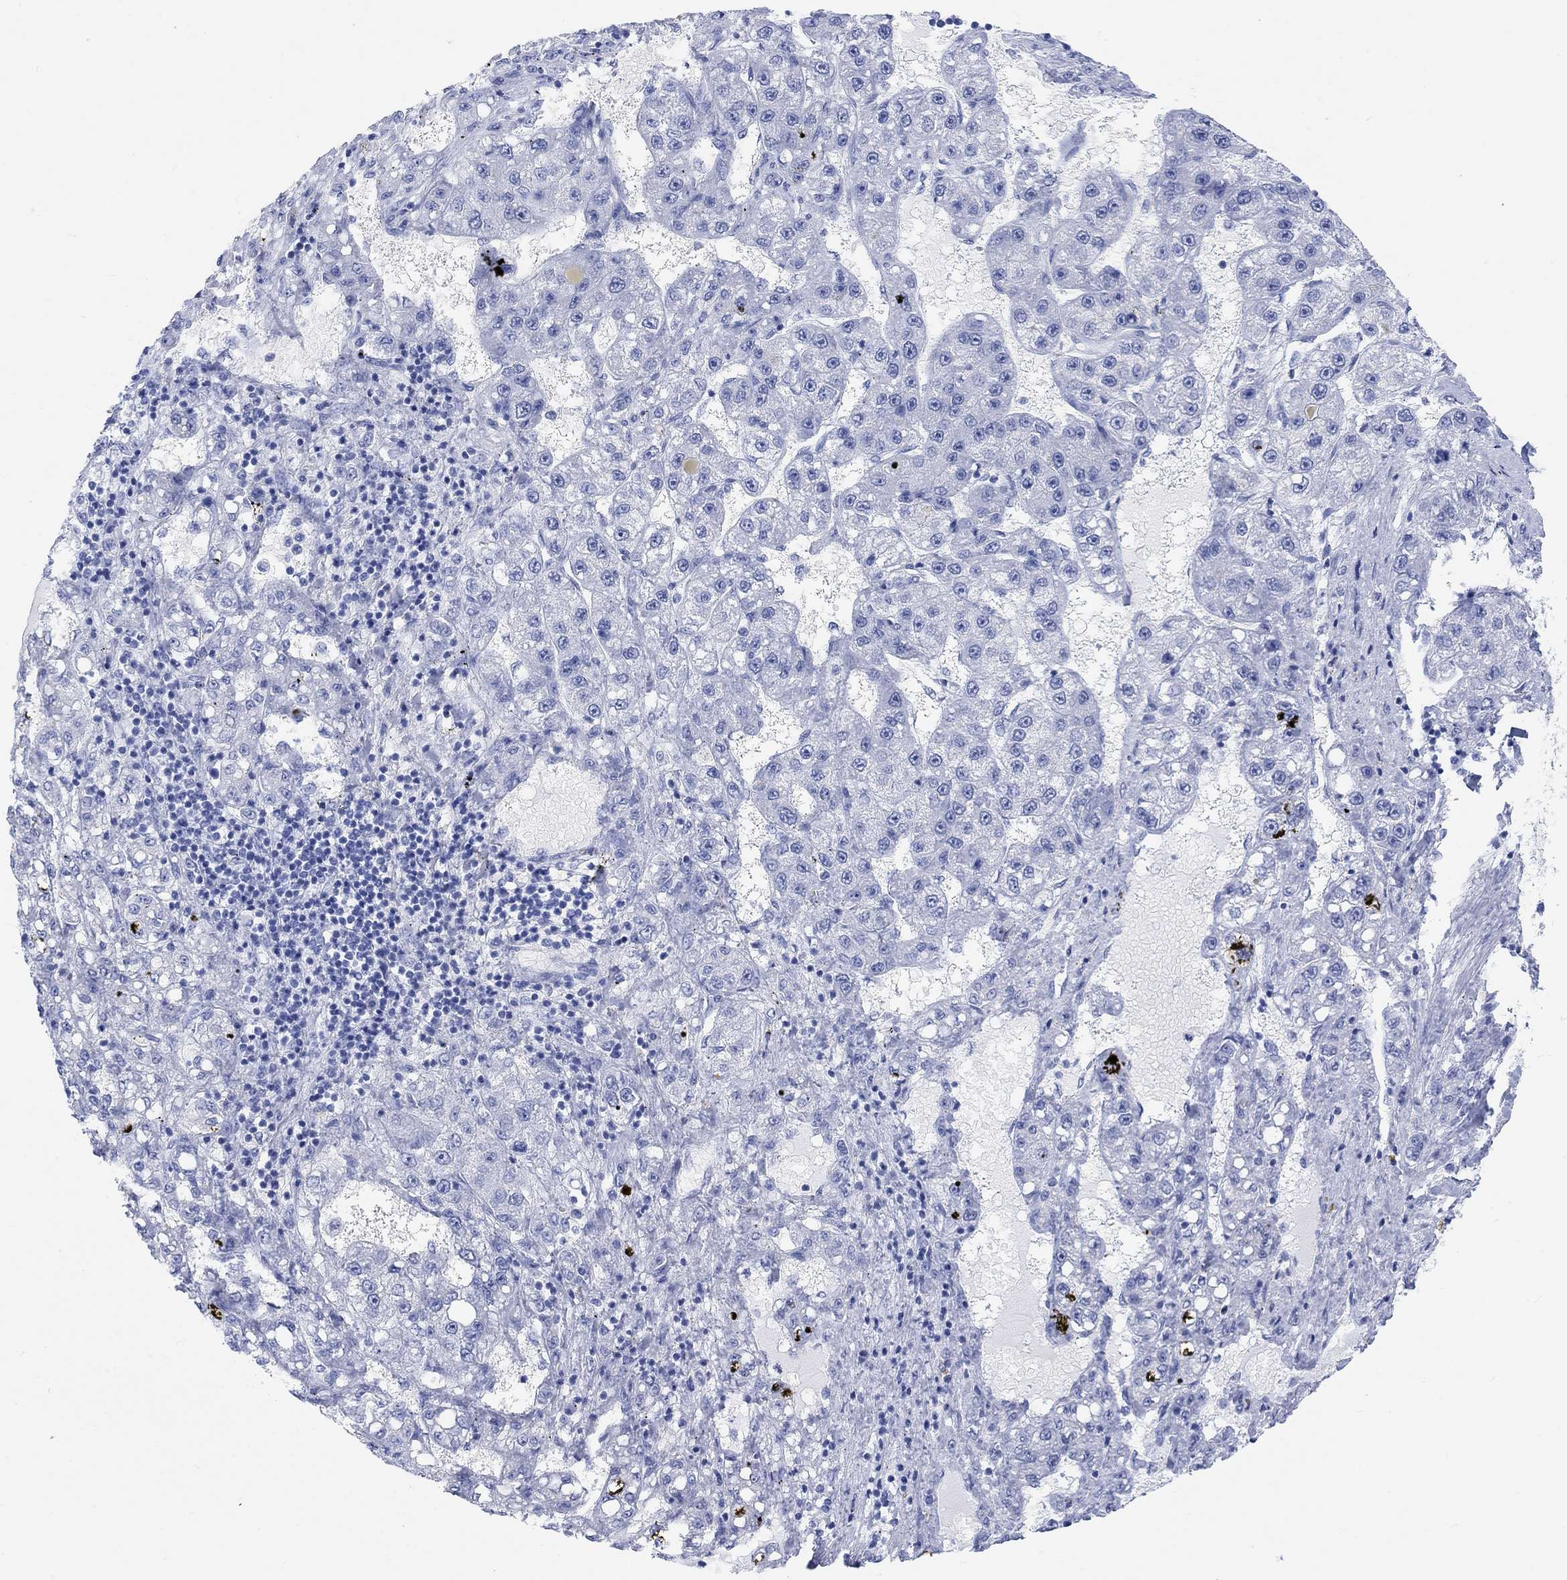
{"staining": {"intensity": "negative", "quantity": "none", "location": "none"}, "tissue": "liver cancer", "cell_type": "Tumor cells", "image_type": "cancer", "snomed": [{"axis": "morphology", "description": "Carcinoma, Hepatocellular, NOS"}, {"axis": "topography", "description": "Liver"}], "caption": "High magnification brightfield microscopy of hepatocellular carcinoma (liver) stained with DAB (brown) and counterstained with hematoxylin (blue): tumor cells show no significant positivity.", "gene": "XIRP2", "patient": {"sex": "female", "age": 65}}